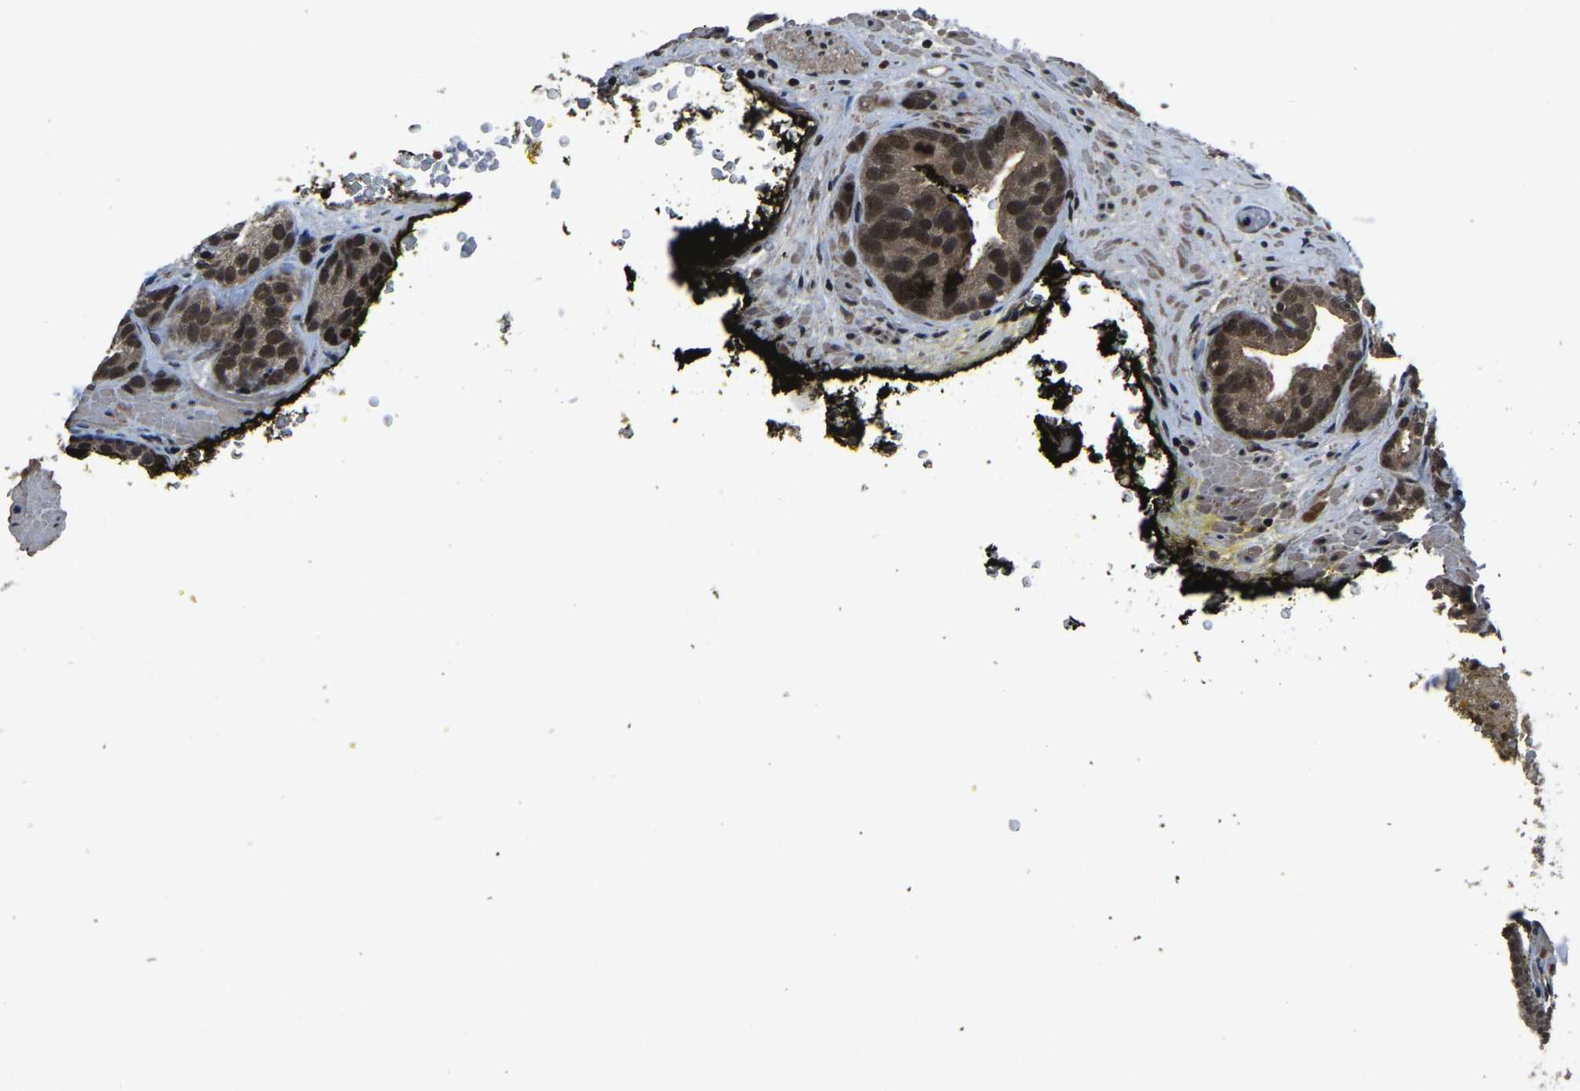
{"staining": {"intensity": "moderate", "quantity": ">75%", "location": "cytoplasmic/membranous,nuclear"}, "tissue": "prostate cancer", "cell_type": "Tumor cells", "image_type": "cancer", "snomed": [{"axis": "morphology", "description": "Adenocarcinoma, Low grade"}, {"axis": "topography", "description": "Prostate"}], "caption": "The immunohistochemical stain shows moderate cytoplasmic/membranous and nuclear expression in tumor cells of prostate cancer (adenocarcinoma (low-grade)) tissue.", "gene": "ANKIB1", "patient": {"sex": "male", "age": 63}}